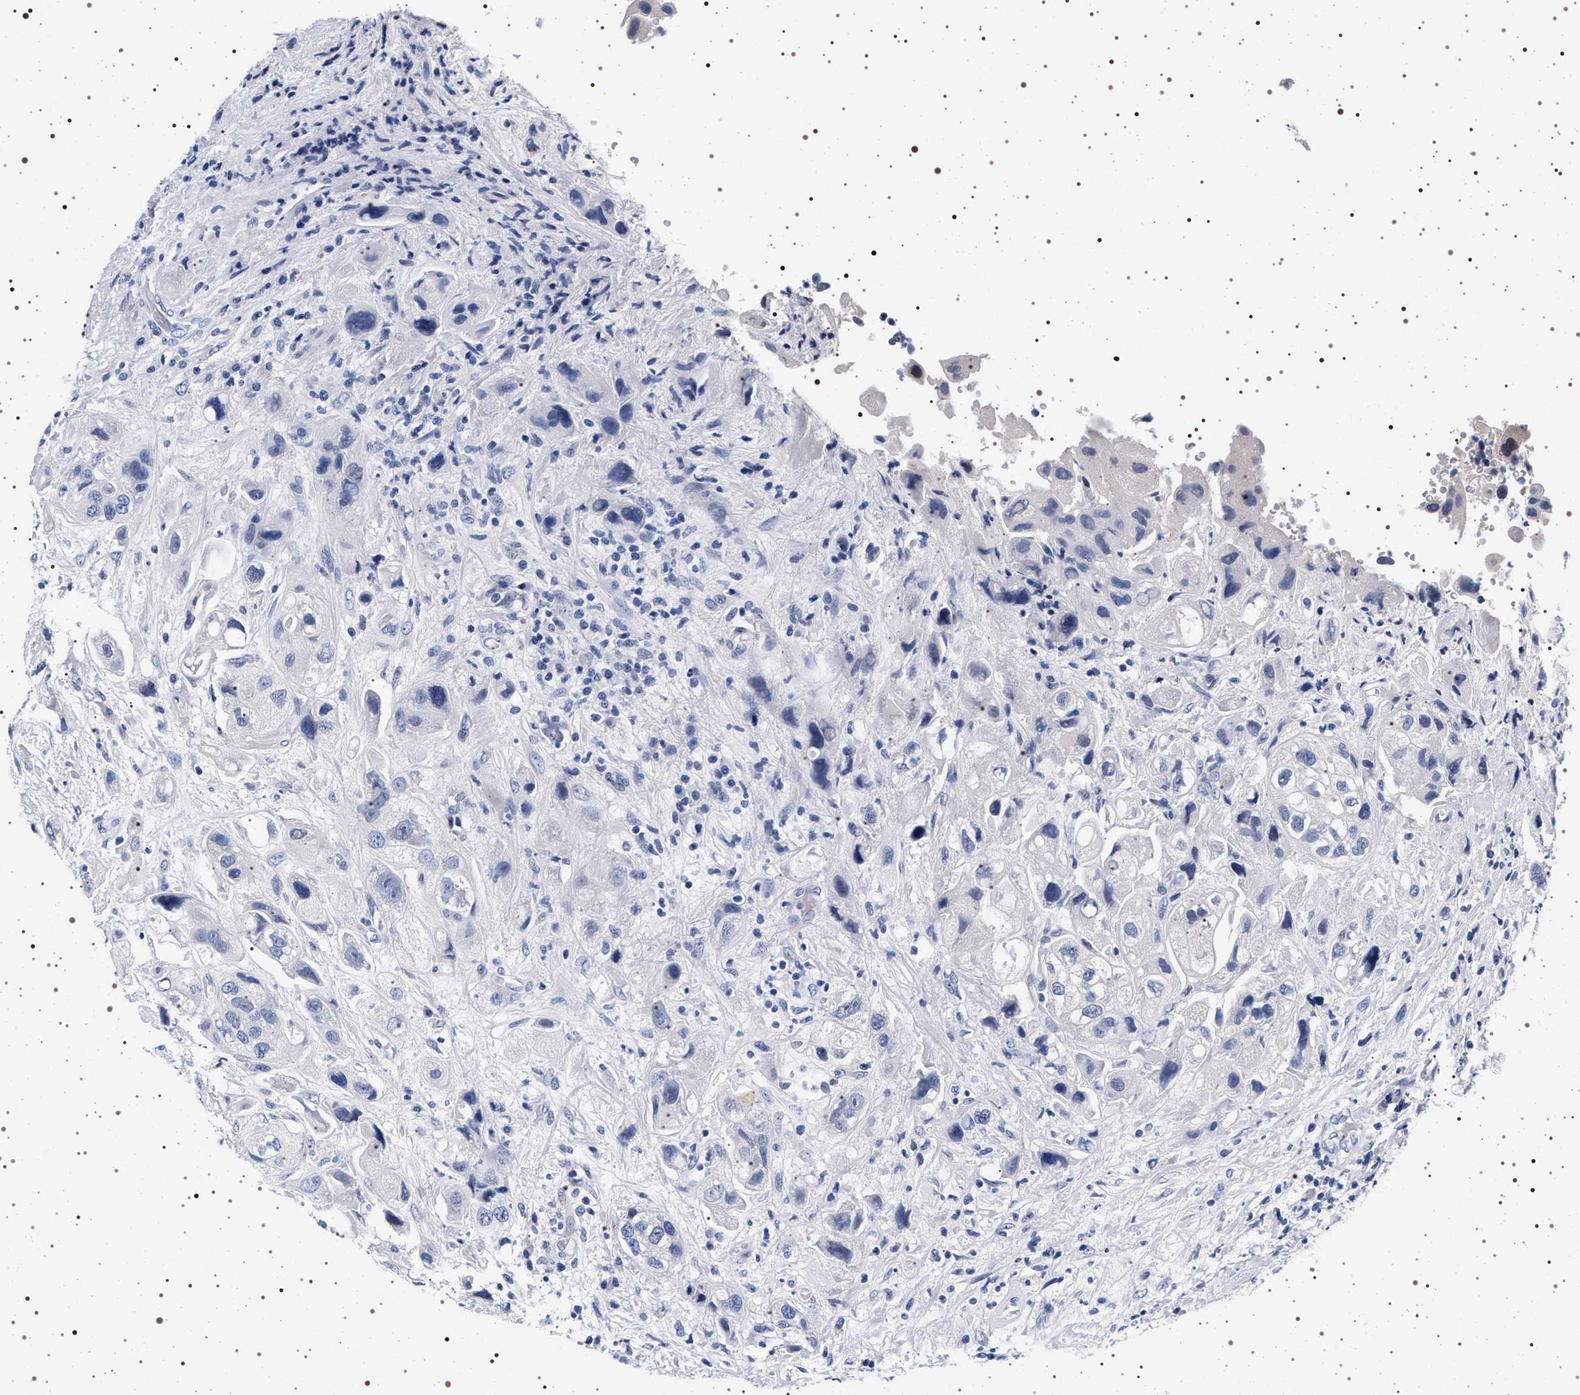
{"staining": {"intensity": "negative", "quantity": "none", "location": "none"}, "tissue": "urothelial cancer", "cell_type": "Tumor cells", "image_type": "cancer", "snomed": [{"axis": "morphology", "description": "Urothelial carcinoma, High grade"}, {"axis": "topography", "description": "Urinary bladder"}], "caption": "Immunohistochemical staining of human urothelial cancer displays no significant staining in tumor cells.", "gene": "MAPK10", "patient": {"sex": "female", "age": 64}}